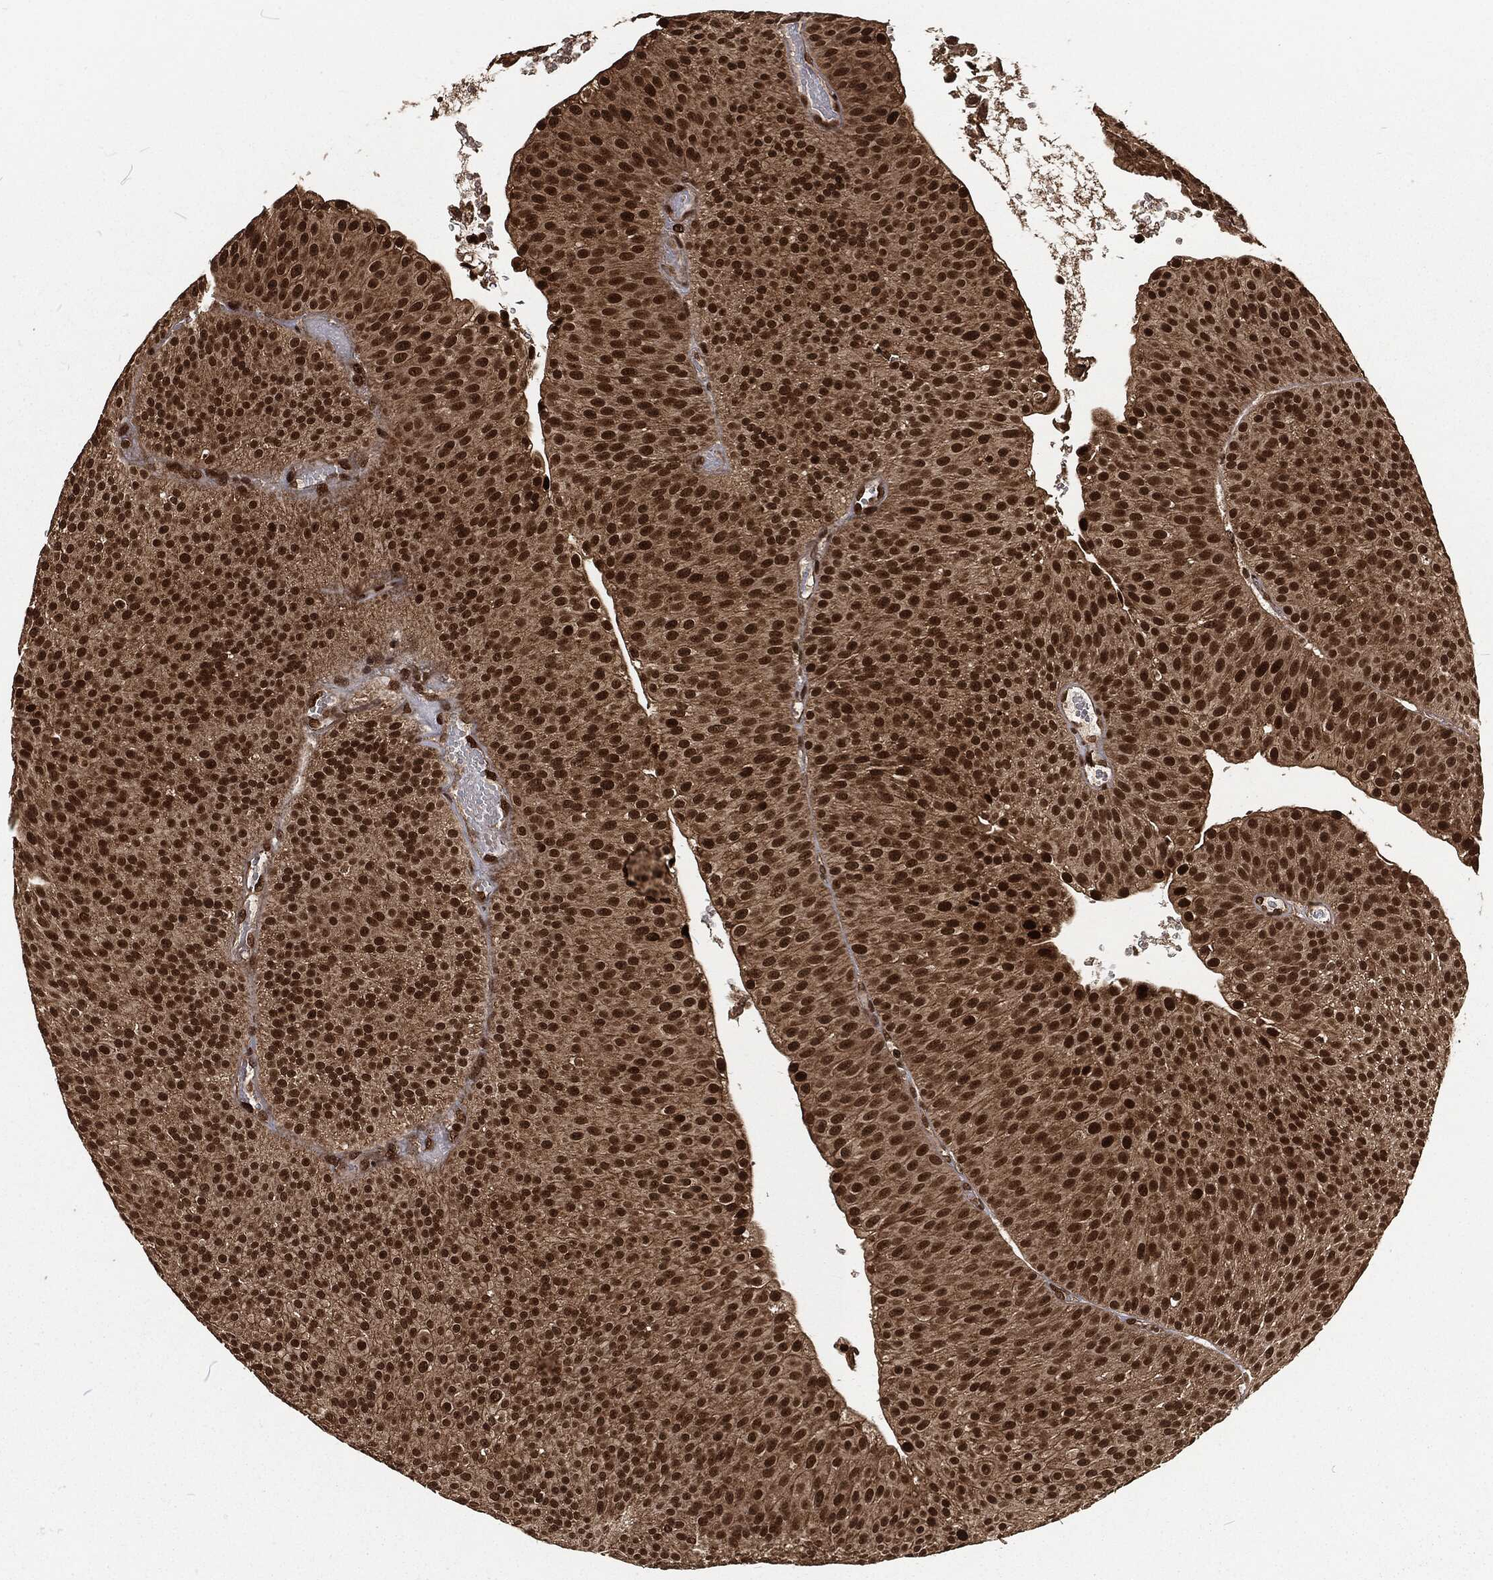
{"staining": {"intensity": "strong", "quantity": "25%-75%", "location": "nuclear"}, "tissue": "urothelial cancer", "cell_type": "Tumor cells", "image_type": "cancer", "snomed": [{"axis": "morphology", "description": "Urothelial carcinoma, Low grade"}, {"axis": "topography", "description": "Urinary bladder"}], "caption": "A photomicrograph showing strong nuclear staining in approximately 25%-75% of tumor cells in low-grade urothelial carcinoma, as visualized by brown immunohistochemical staining.", "gene": "NGRN", "patient": {"sex": "male", "age": 65}}